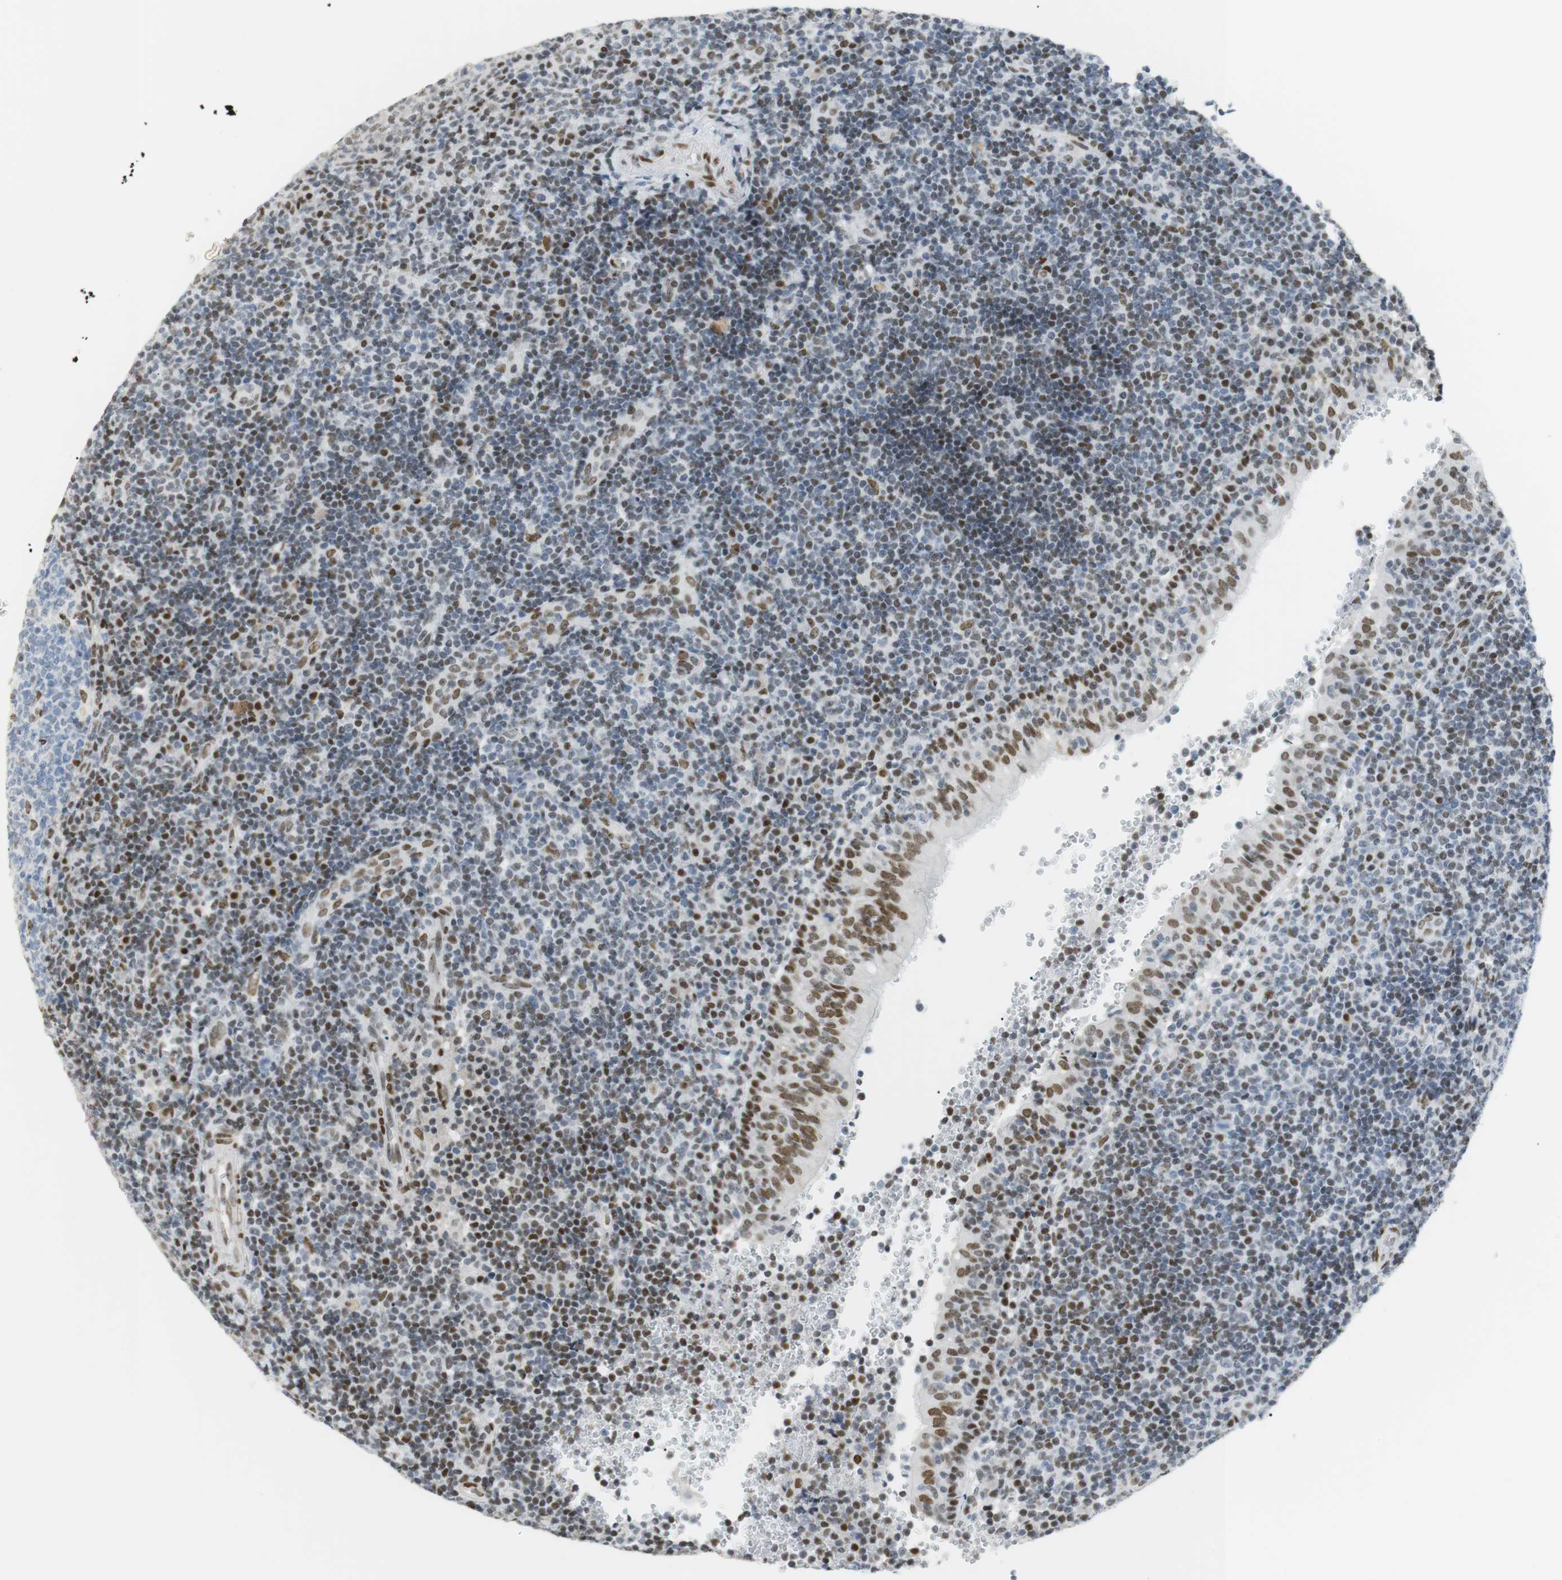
{"staining": {"intensity": "moderate", "quantity": "<25%", "location": "nuclear"}, "tissue": "tonsil", "cell_type": "Germinal center cells", "image_type": "normal", "snomed": [{"axis": "morphology", "description": "Normal tissue, NOS"}, {"axis": "topography", "description": "Tonsil"}], "caption": "Immunohistochemistry (IHC) micrograph of benign tonsil: human tonsil stained using immunohistochemistry (IHC) shows low levels of moderate protein expression localized specifically in the nuclear of germinal center cells, appearing as a nuclear brown color.", "gene": "BMI1", "patient": {"sex": "female", "age": 40}}